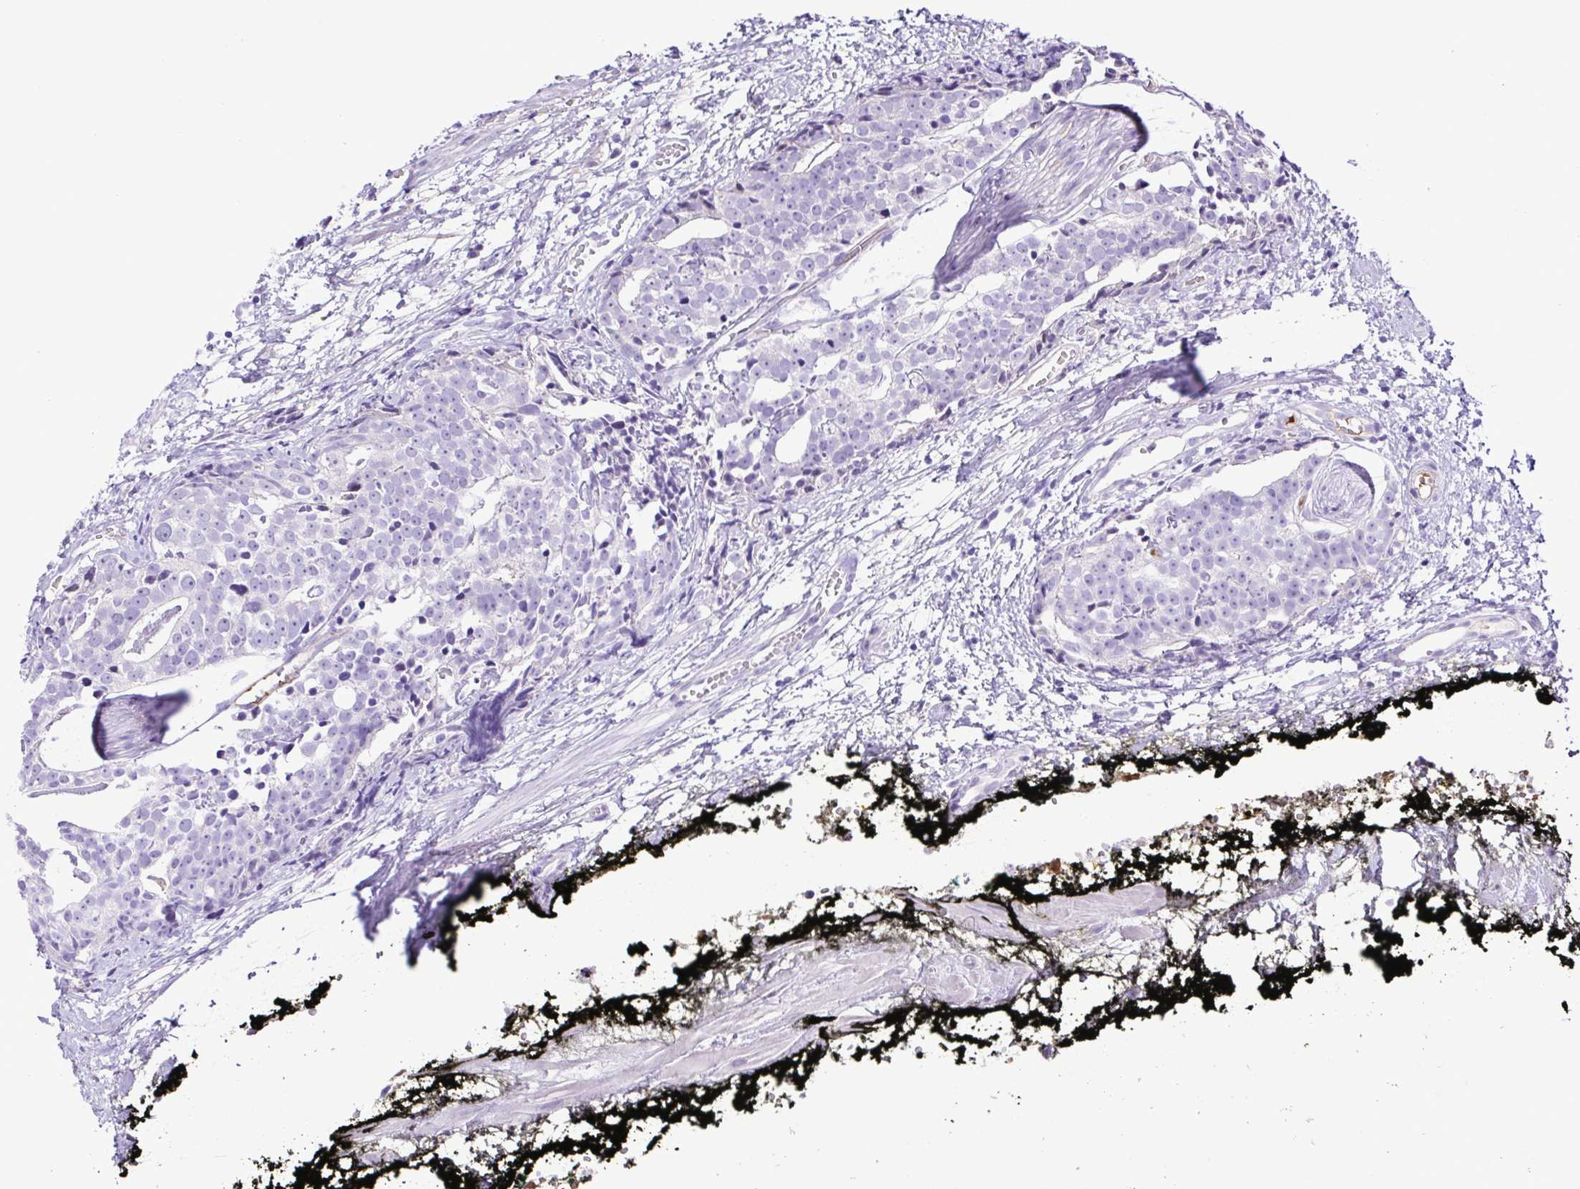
{"staining": {"intensity": "negative", "quantity": "none", "location": "none"}, "tissue": "prostate cancer", "cell_type": "Tumor cells", "image_type": "cancer", "snomed": [{"axis": "morphology", "description": "Adenocarcinoma, High grade"}, {"axis": "topography", "description": "Prostate"}], "caption": "An image of human high-grade adenocarcinoma (prostate) is negative for staining in tumor cells.", "gene": "IGFL1", "patient": {"sex": "male", "age": 71}}